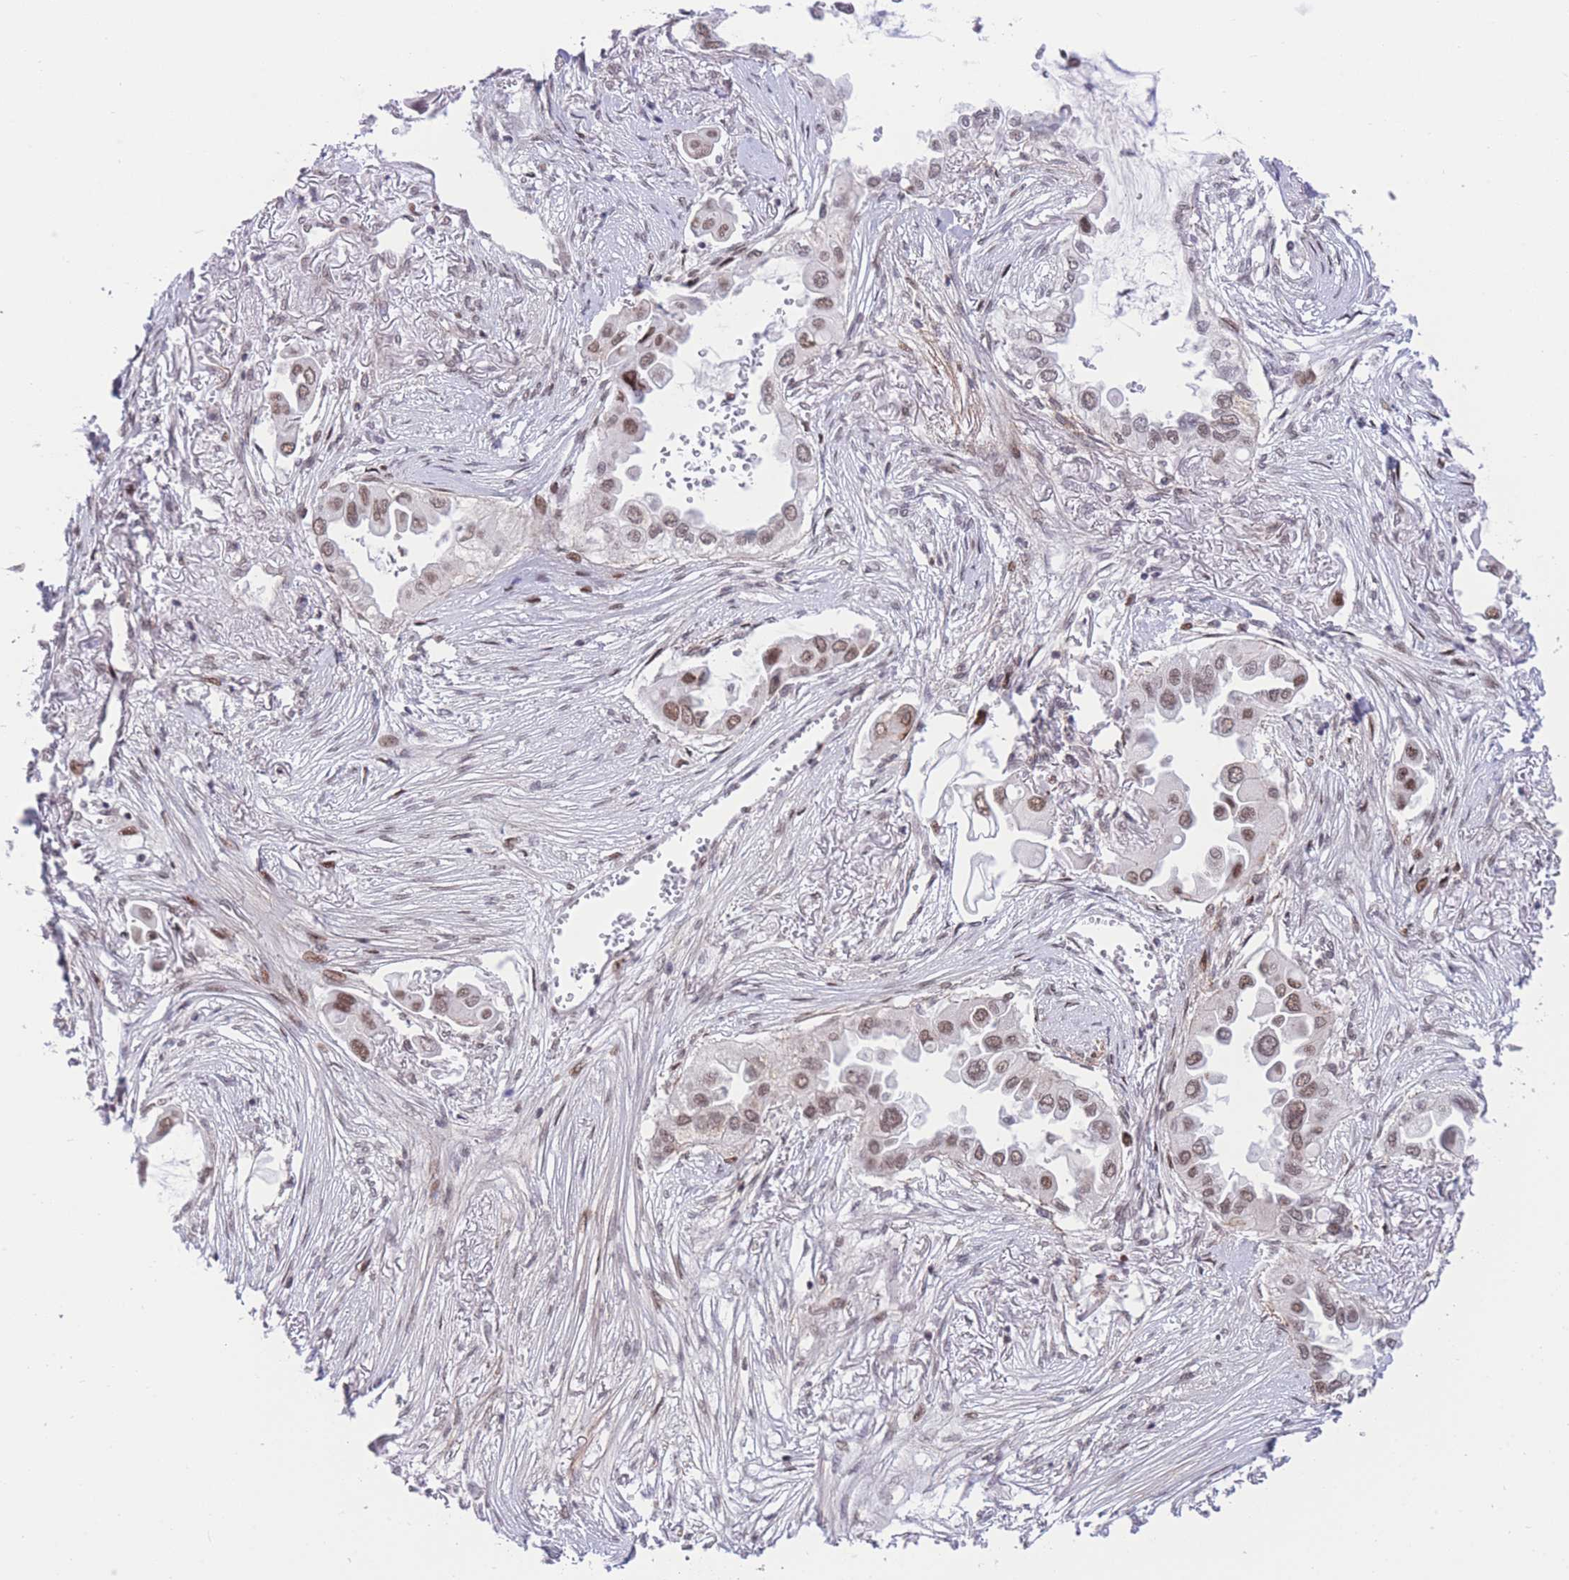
{"staining": {"intensity": "weak", "quantity": ">75%", "location": "nuclear"}, "tissue": "lung cancer", "cell_type": "Tumor cells", "image_type": "cancer", "snomed": [{"axis": "morphology", "description": "Adenocarcinoma, NOS"}, {"axis": "topography", "description": "Lung"}], "caption": "The histopathology image shows staining of lung cancer, revealing weak nuclear protein staining (brown color) within tumor cells.", "gene": "PCIF1", "patient": {"sex": "female", "age": 76}}